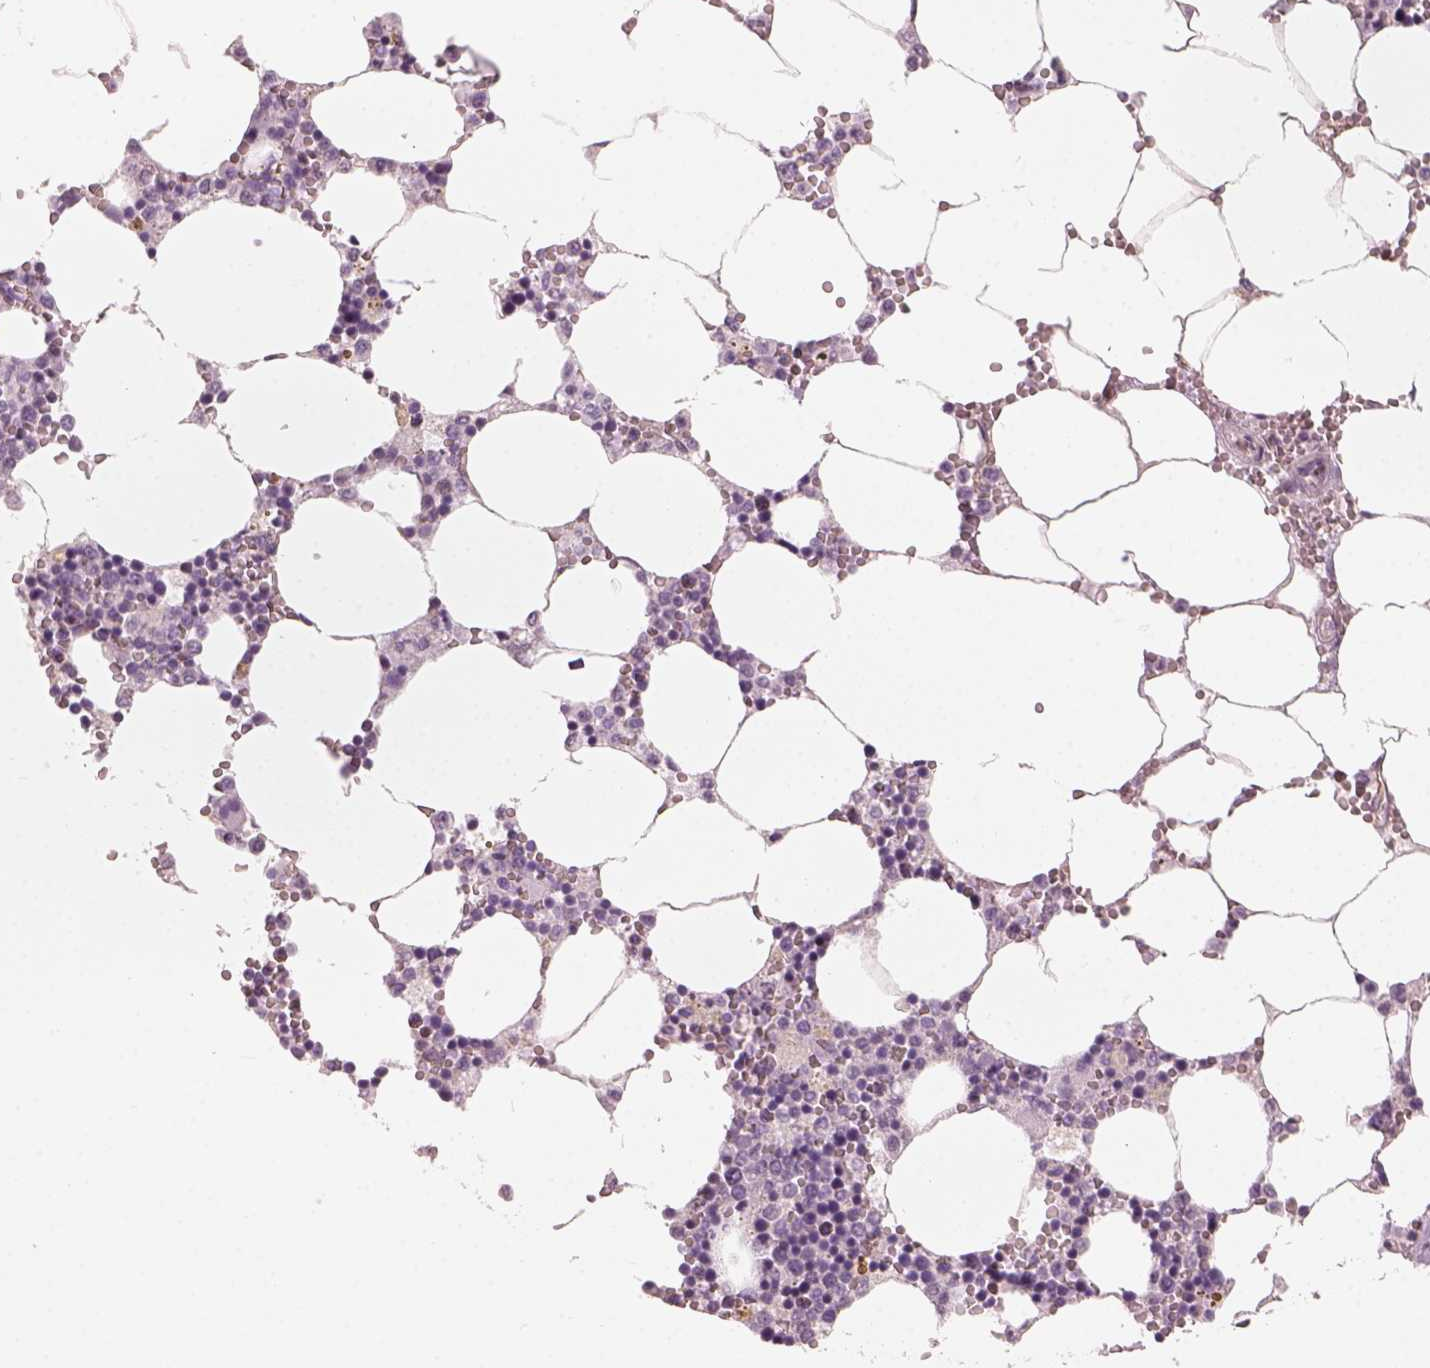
{"staining": {"intensity": "negative", "quantity": "none", "location": "none"}, "tissue": "bone marrow", "cell_type": "Hematopoietic cells", "image_type": "normal", "snomed": [{"axis": "morphology", "description": "Normal tissue, NOS"}, {"axis": "topography", "description": "Bone marrow"}], "caption": "Immunohistochemistry micrograph of unremarkable human bone marrow stained for a protein (brown), which displays no positivity in hematopoietic cells. Brightfield microscopy of immunohistochemistry stained with DAB (3,3'-diaminobenzidine) (brown) and hematoxylin (blue), captured at high magnification.", "gene": "CDS1", "patient": {"sex": "female", "age": 64}}